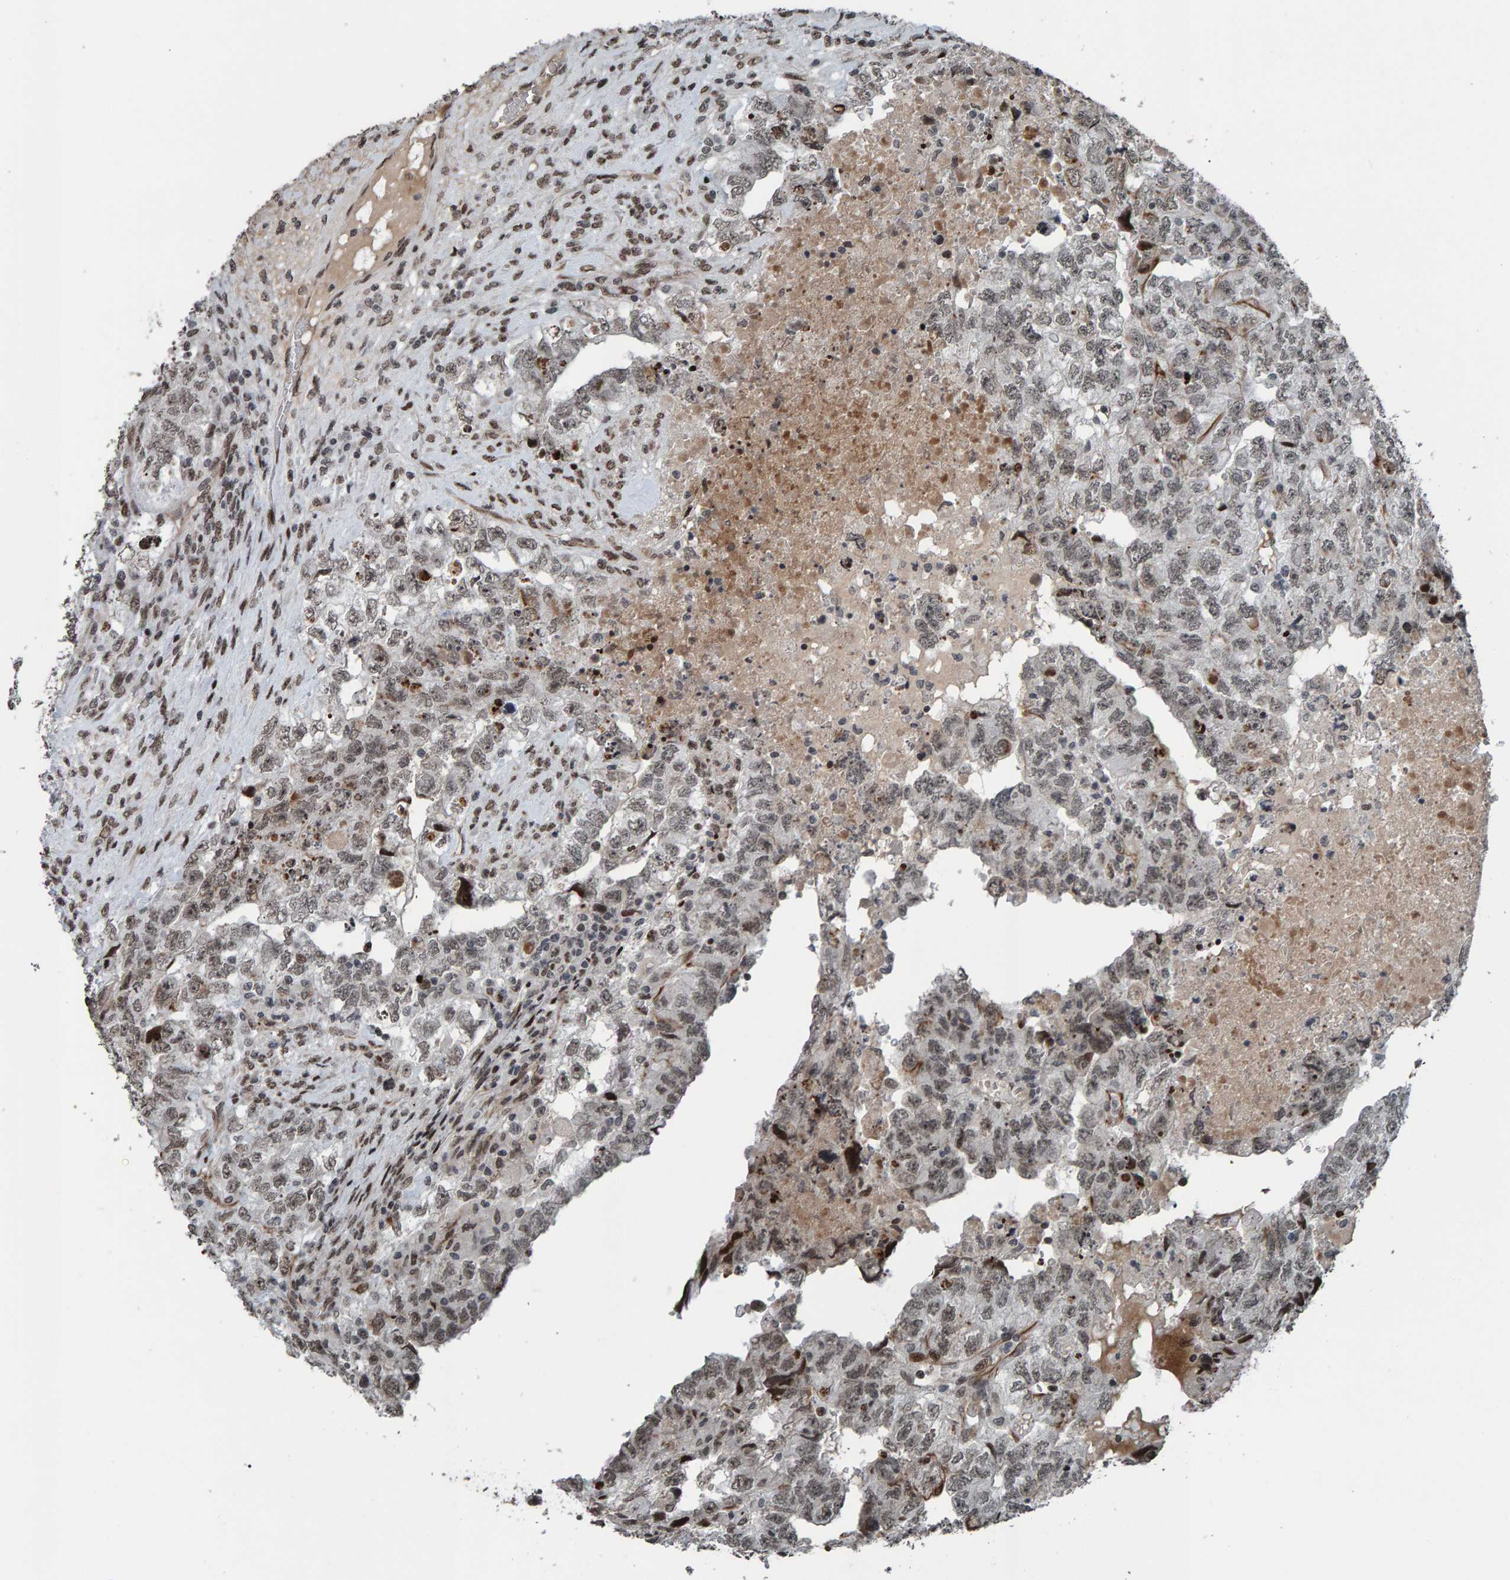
{"staining": {"intensity": "weak", "quantity": ">75%", "location": "nuclear"}, "tissue": "testis cancer", "cell_type": "Tumor cells", "image_type": "cancer", "snomed": [{"axis": "morphology", "description": "Carcinoma, Embryonal, NOS"}, {"axis": "topography", "description": "Testis"}], "caption": "About >75% of tumor cells in human embryonal carcinoma (testis) demonstrate weak nuclear protein expression as visualized by brown immunohistochemical staining.", "gene": "ZNF366", "patient": {"sex": "male", "age": 36}}